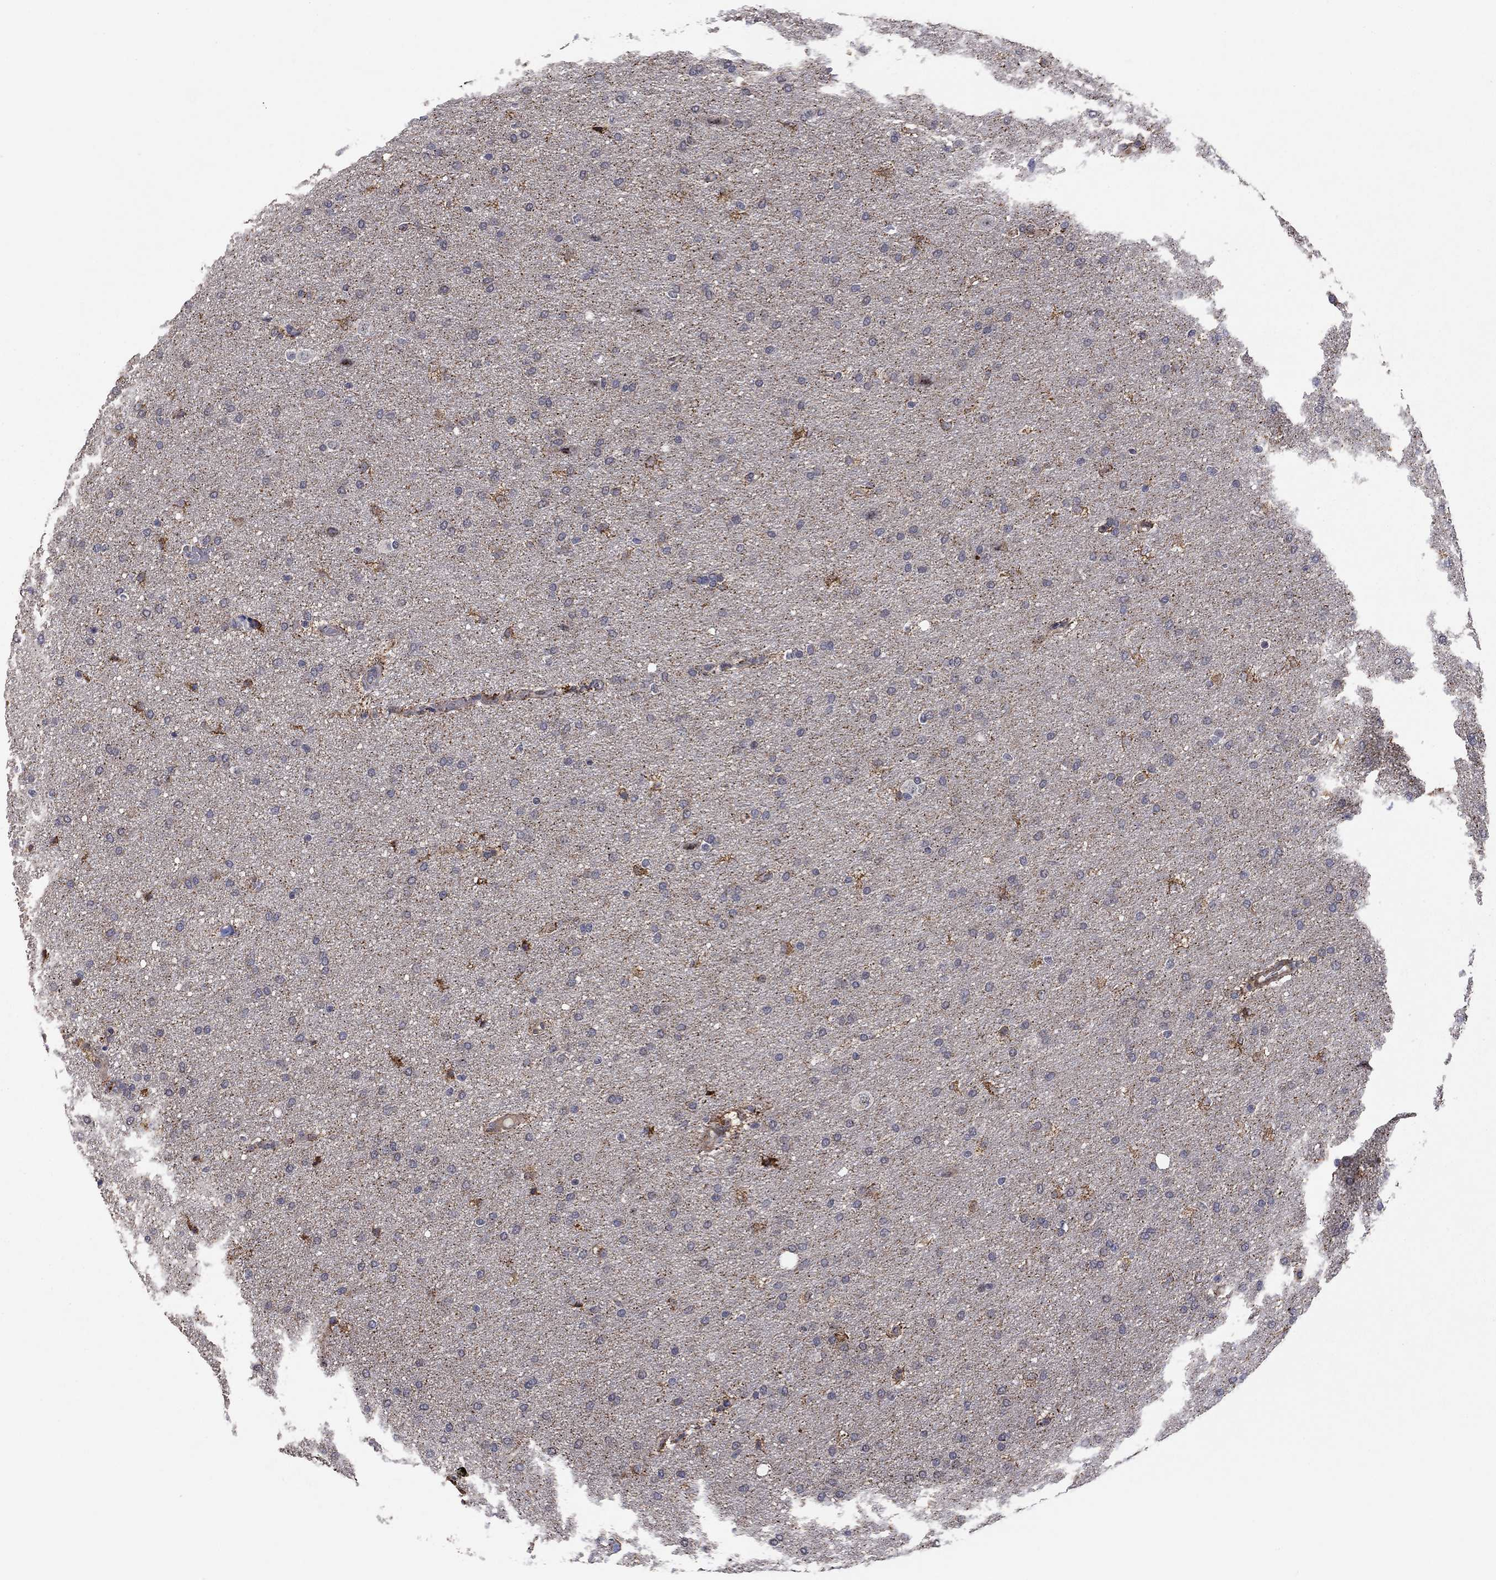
{"staining": {"intensity": "negative", "quantity": "none", "location": "none"}, "tissue": "glioma", "cell_type": "Tumor cells", "image_type": "cancer", "snomed": [{"axis": "morphology", "description": "Glioma, malignant, Low grade"}, {"axis": "topography", "description": "Brain"}], "caption": "There is no significant positivity in tumor cells of malignant low-grade glioma. (IHC, brightfield microscopy, high magnification).", "gene": "ZNF395", "patient": {"sex": "female", "age": 37}}